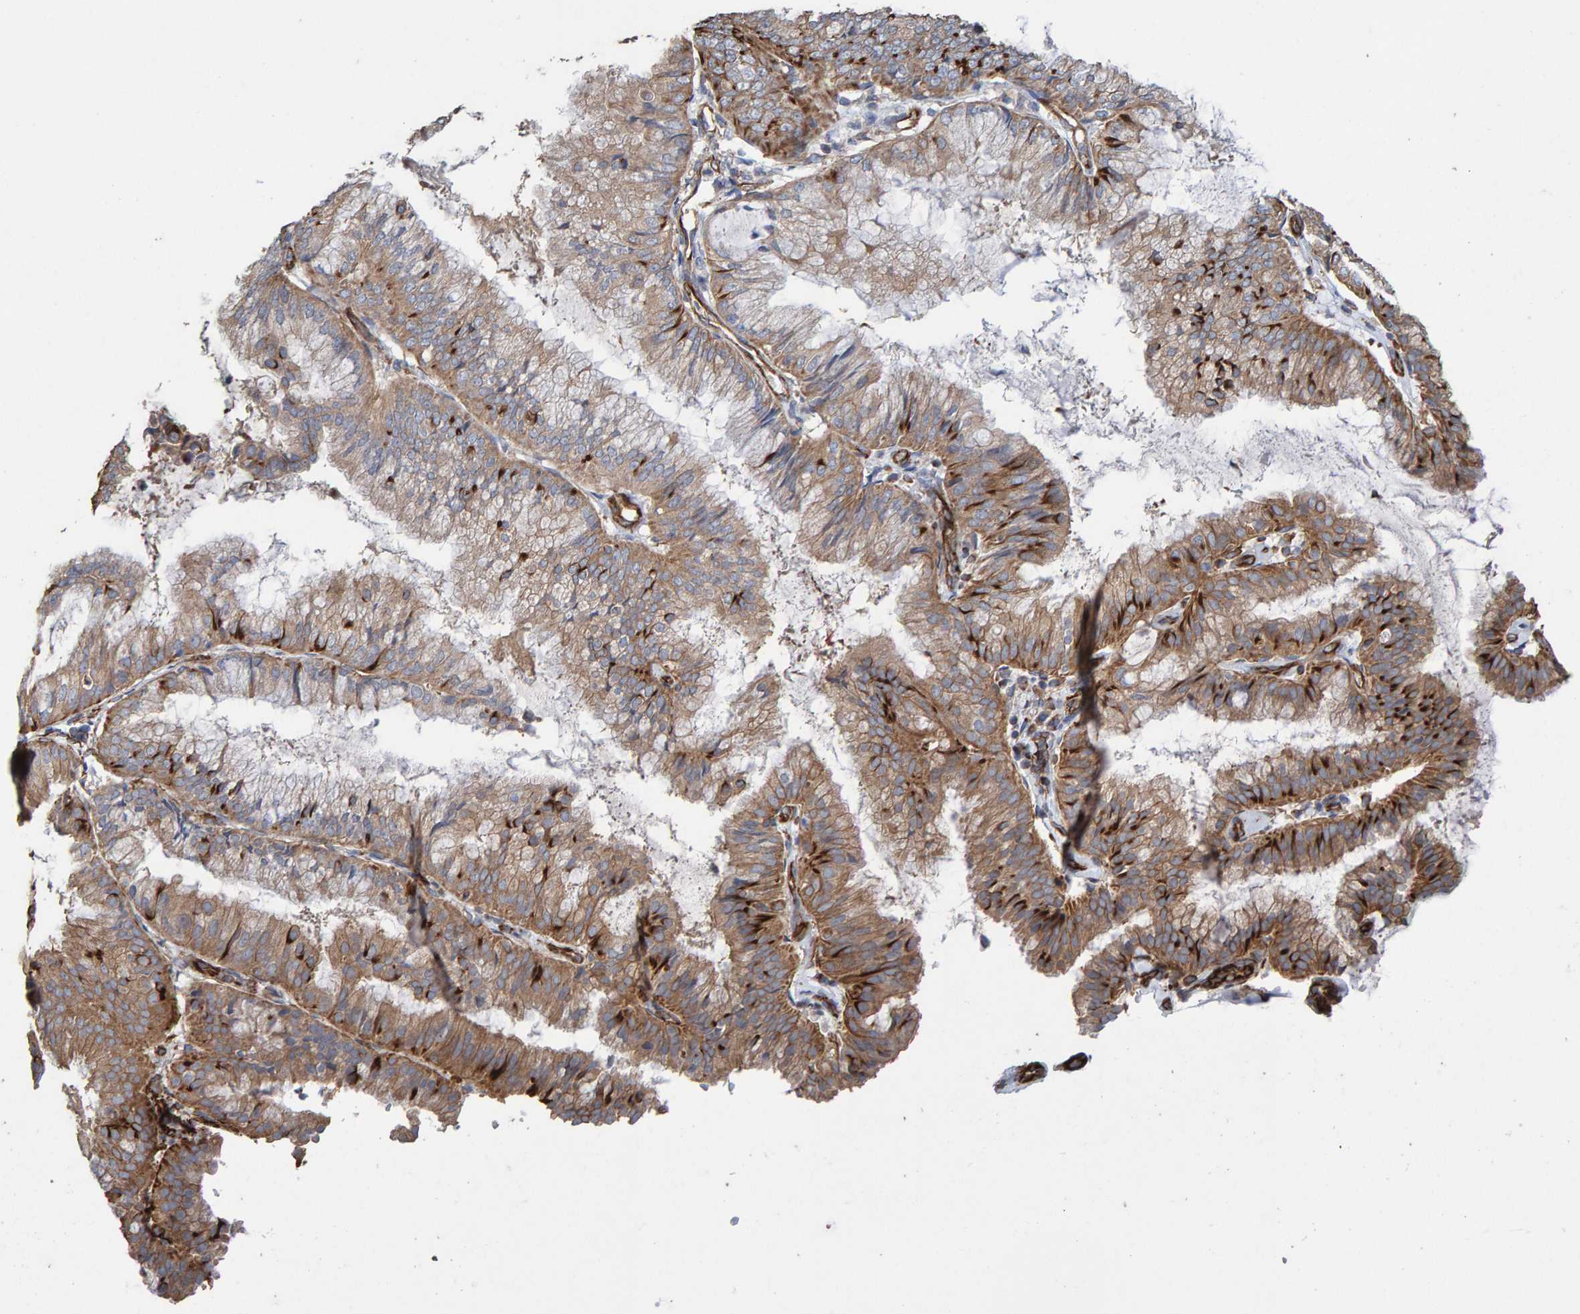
{"staining": {"intensity": "moderate", "quantity": ">75%", "location": "cytoplasmic/membranous"}, "tissue": "endometrial cancer", "cell_type": "Tumor cells", "image_type": "cancer", "snomed": [{"axis": "morphology", "description": "Adenocarcinoma, NOS"}, {"axis": "topography", "description": "Endometrium"}], "caption": "High-power microscopy captured an immunohistochemistry histopathology image of endometrial adenocarcinoma, revealing moderate cytoplasmic/membranous positivity in about >75% of tumor cells.", "gene": "ZNF347", "patient": {"sex": "female", "age": 63}}